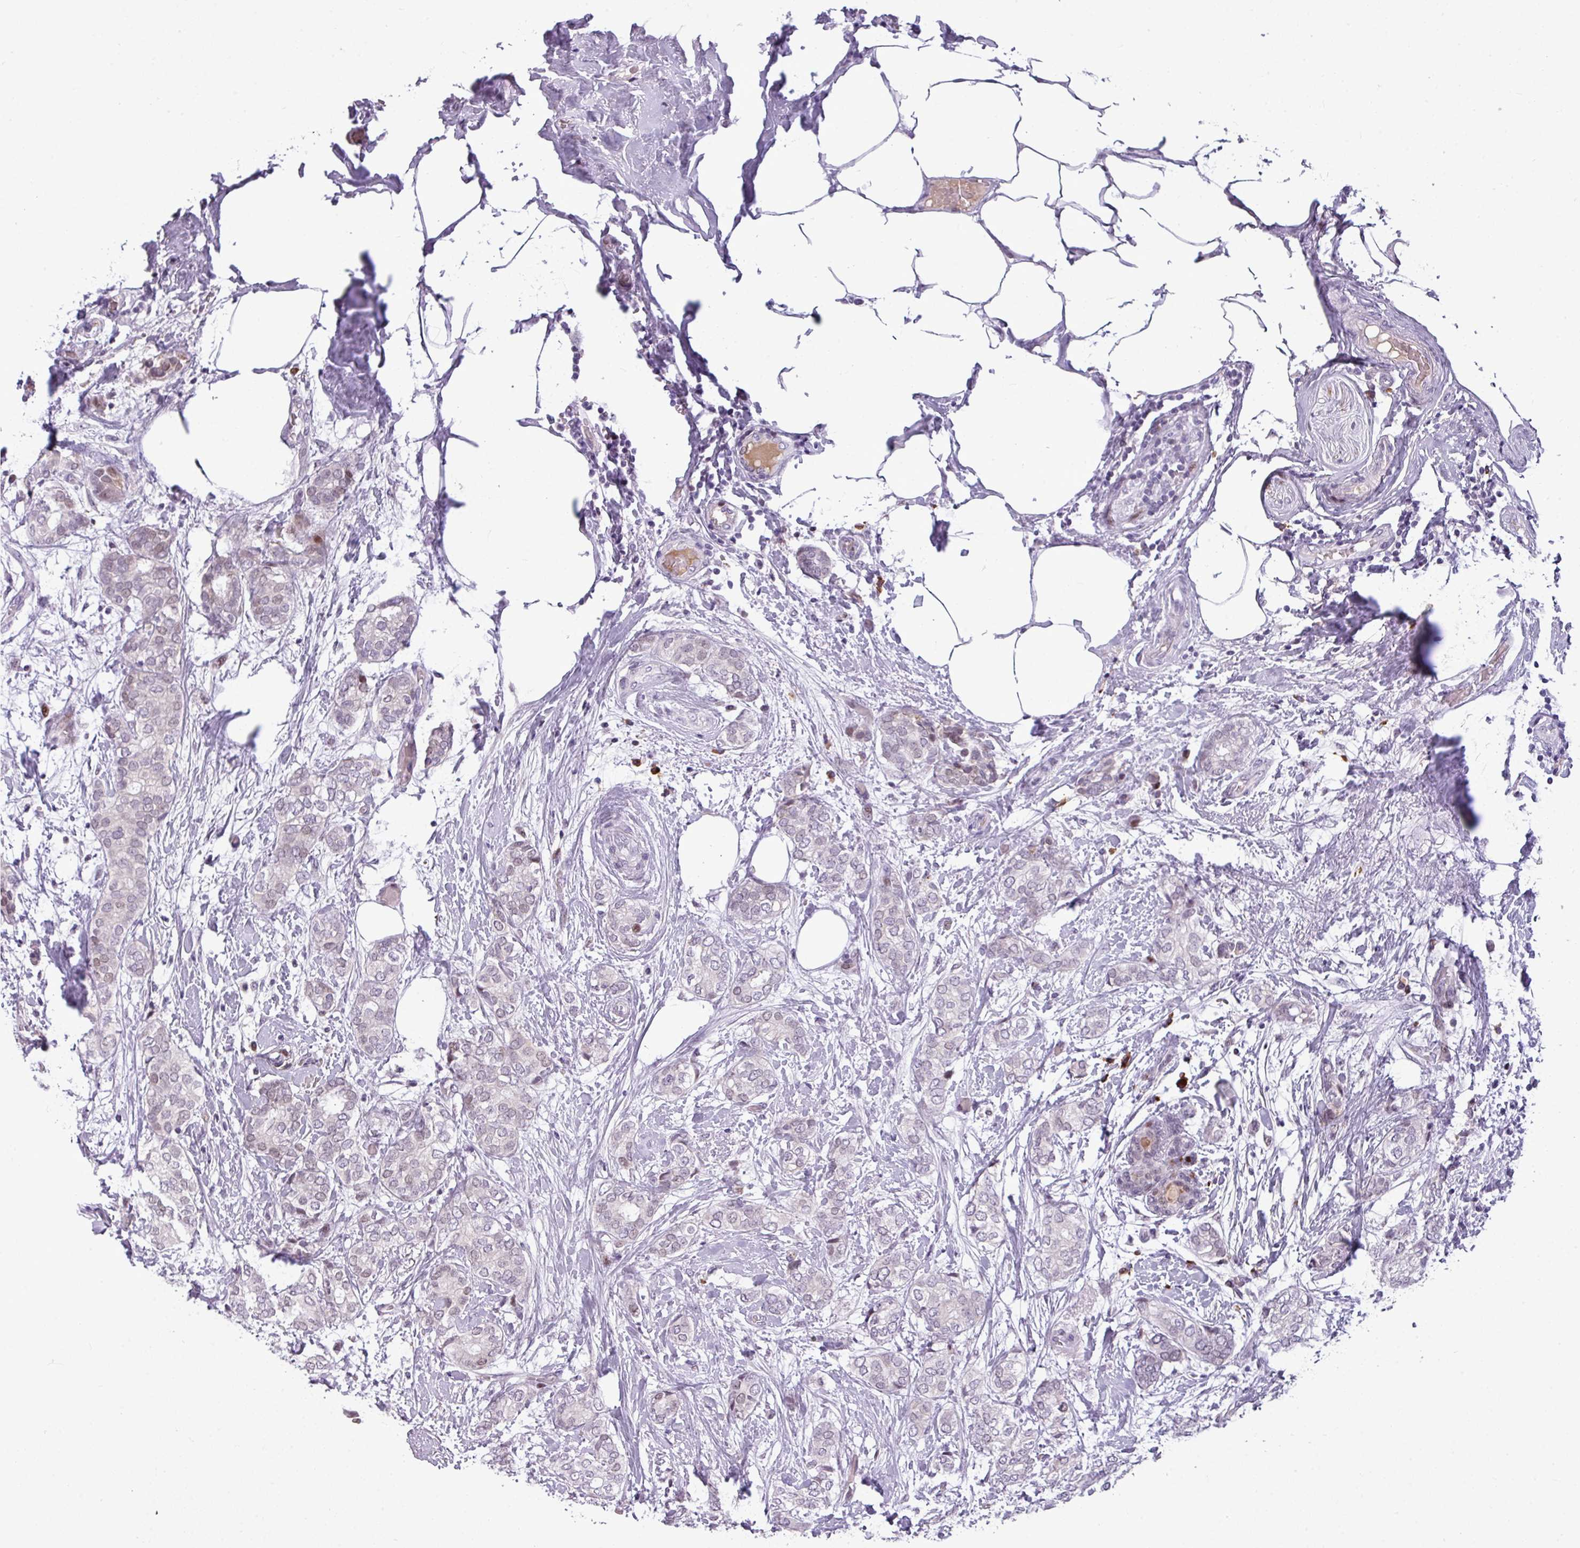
{"staining": {"intensity": "negative", "quantity": "none", "location": "none"}, "tissue": "breast cancer", "cell_type": "Tumor cells", "image_type": "cancer", "snomed": [{"axis": "morphology", "description": "Duct carcinoma"}, {"axis": "topography", "description": "Breast"}], "caption": "Photomicrograph shows no protein expression in tumor cells of breast cancer tissue.", "gene": "SLC66A2", "patient": {"sex": "female", "age": 73}}